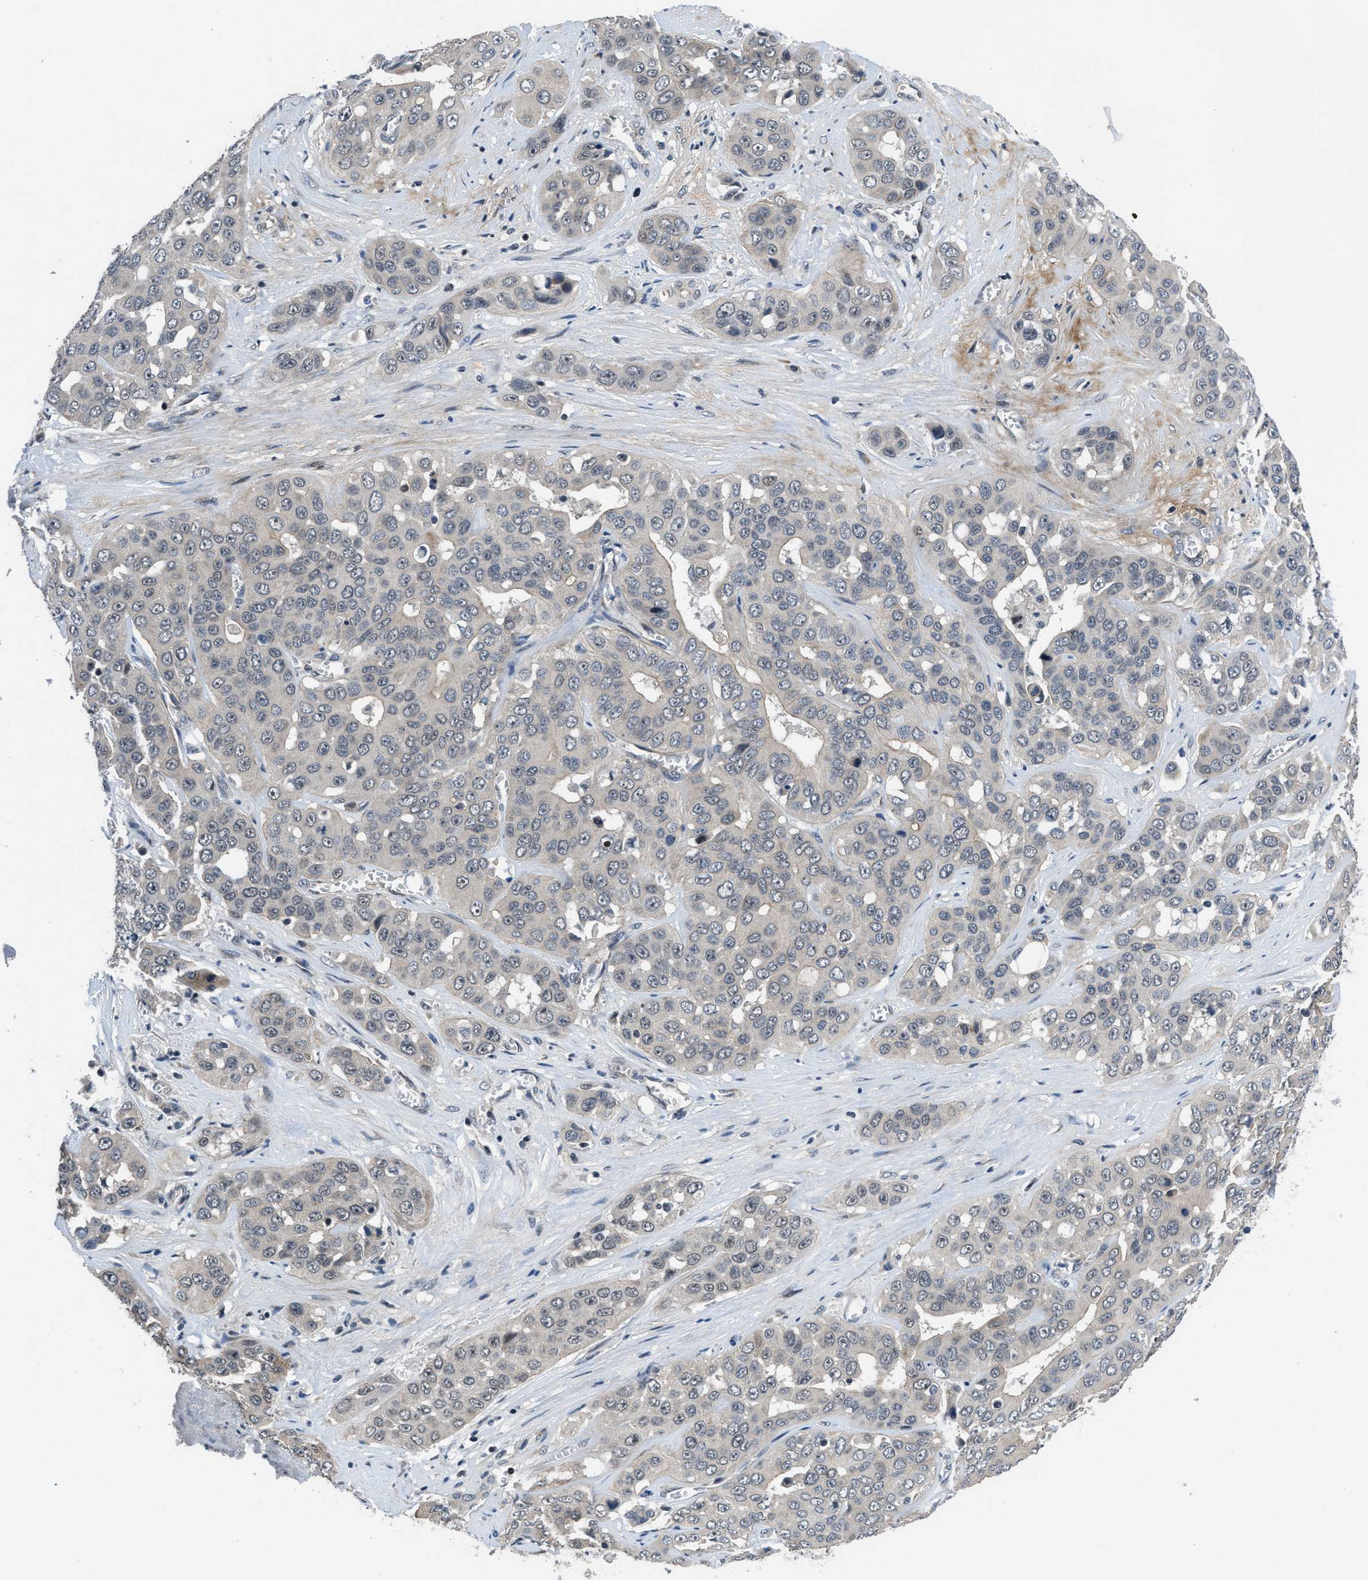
{"staining": {"intensity": "negative", "quantity": "none", "location": "none"}, "tissue": "liver cancer", "cell_type": "Tumor cells", "image_type": "cancer", "snomed": [{"axis": "morphology", "description": "Cholangiocarcinoma"}, {"axis": "topography", "description": "Liver"}], "caption": "A high-resolution histopathology image shows immunohistochemistry (IHC) staining of liver cholangiocarcinoma, which exhibits no significant expression in tumor cells.", "gene": "SETD5", "patient": {"sex": "female", "age": 52}}